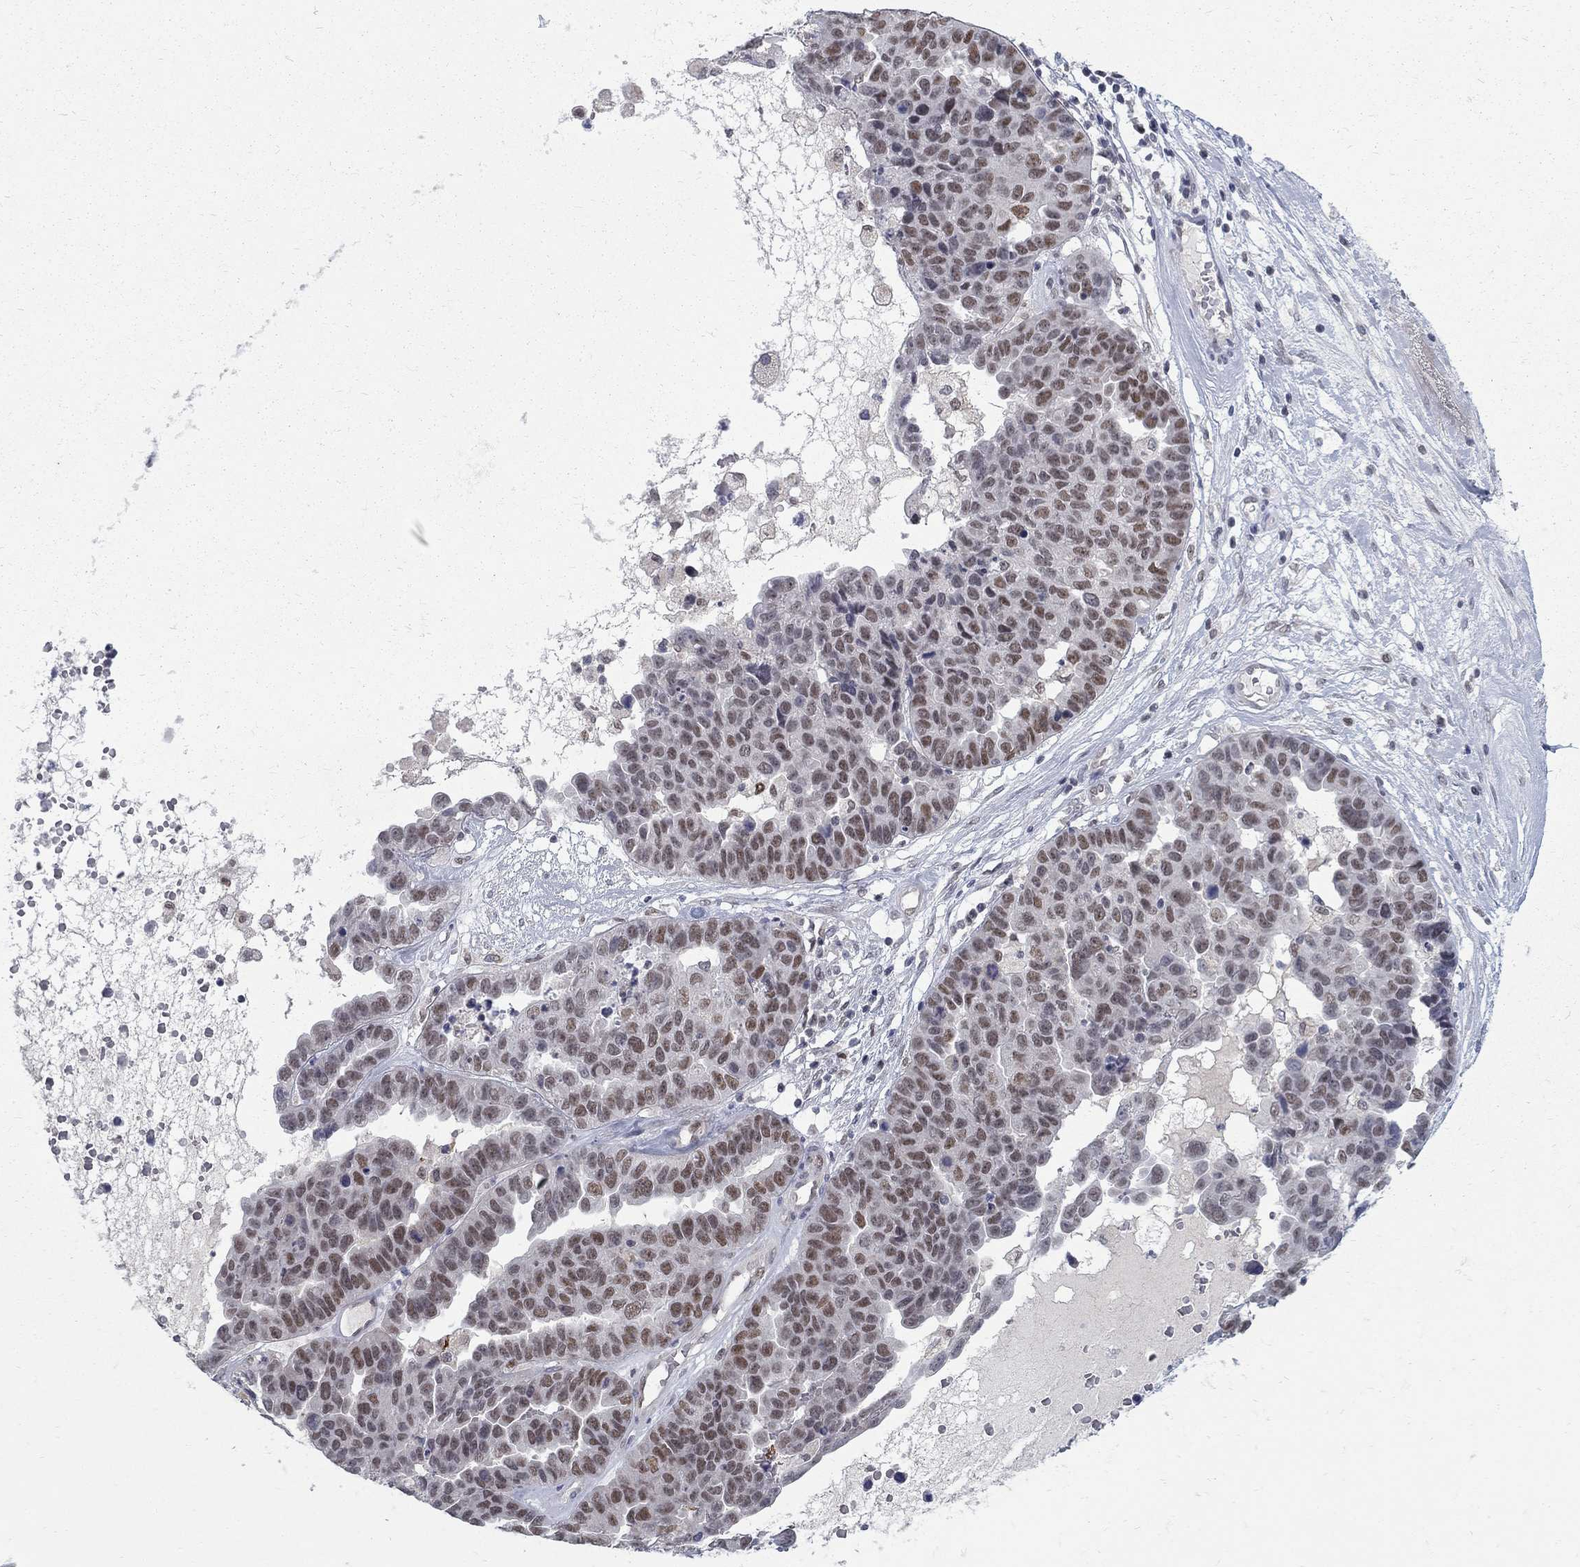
{"staining": {"intensity": "moderate", "quantity": "25%-75%", "location": "nuclear"}, "tissue": "ovarian cancer", "cell_type": "Tumor cells", "image_type": "cancer", "snomed": [{"axis": "morphology", "description": "Cystadenocarcinoma, serous, NOS"}, {"axis": "topography", "description": "Ovary"}], "caption": "Immunohistochemistry (IHC) (DAB) staining of ovarian serous cystadenocarcinoma displays moderate nuclear protein positivity in approximately 25%-75% of tumor cells.", "gene": "GCFC2", "patient": {"sex": "female", "age": 87}}